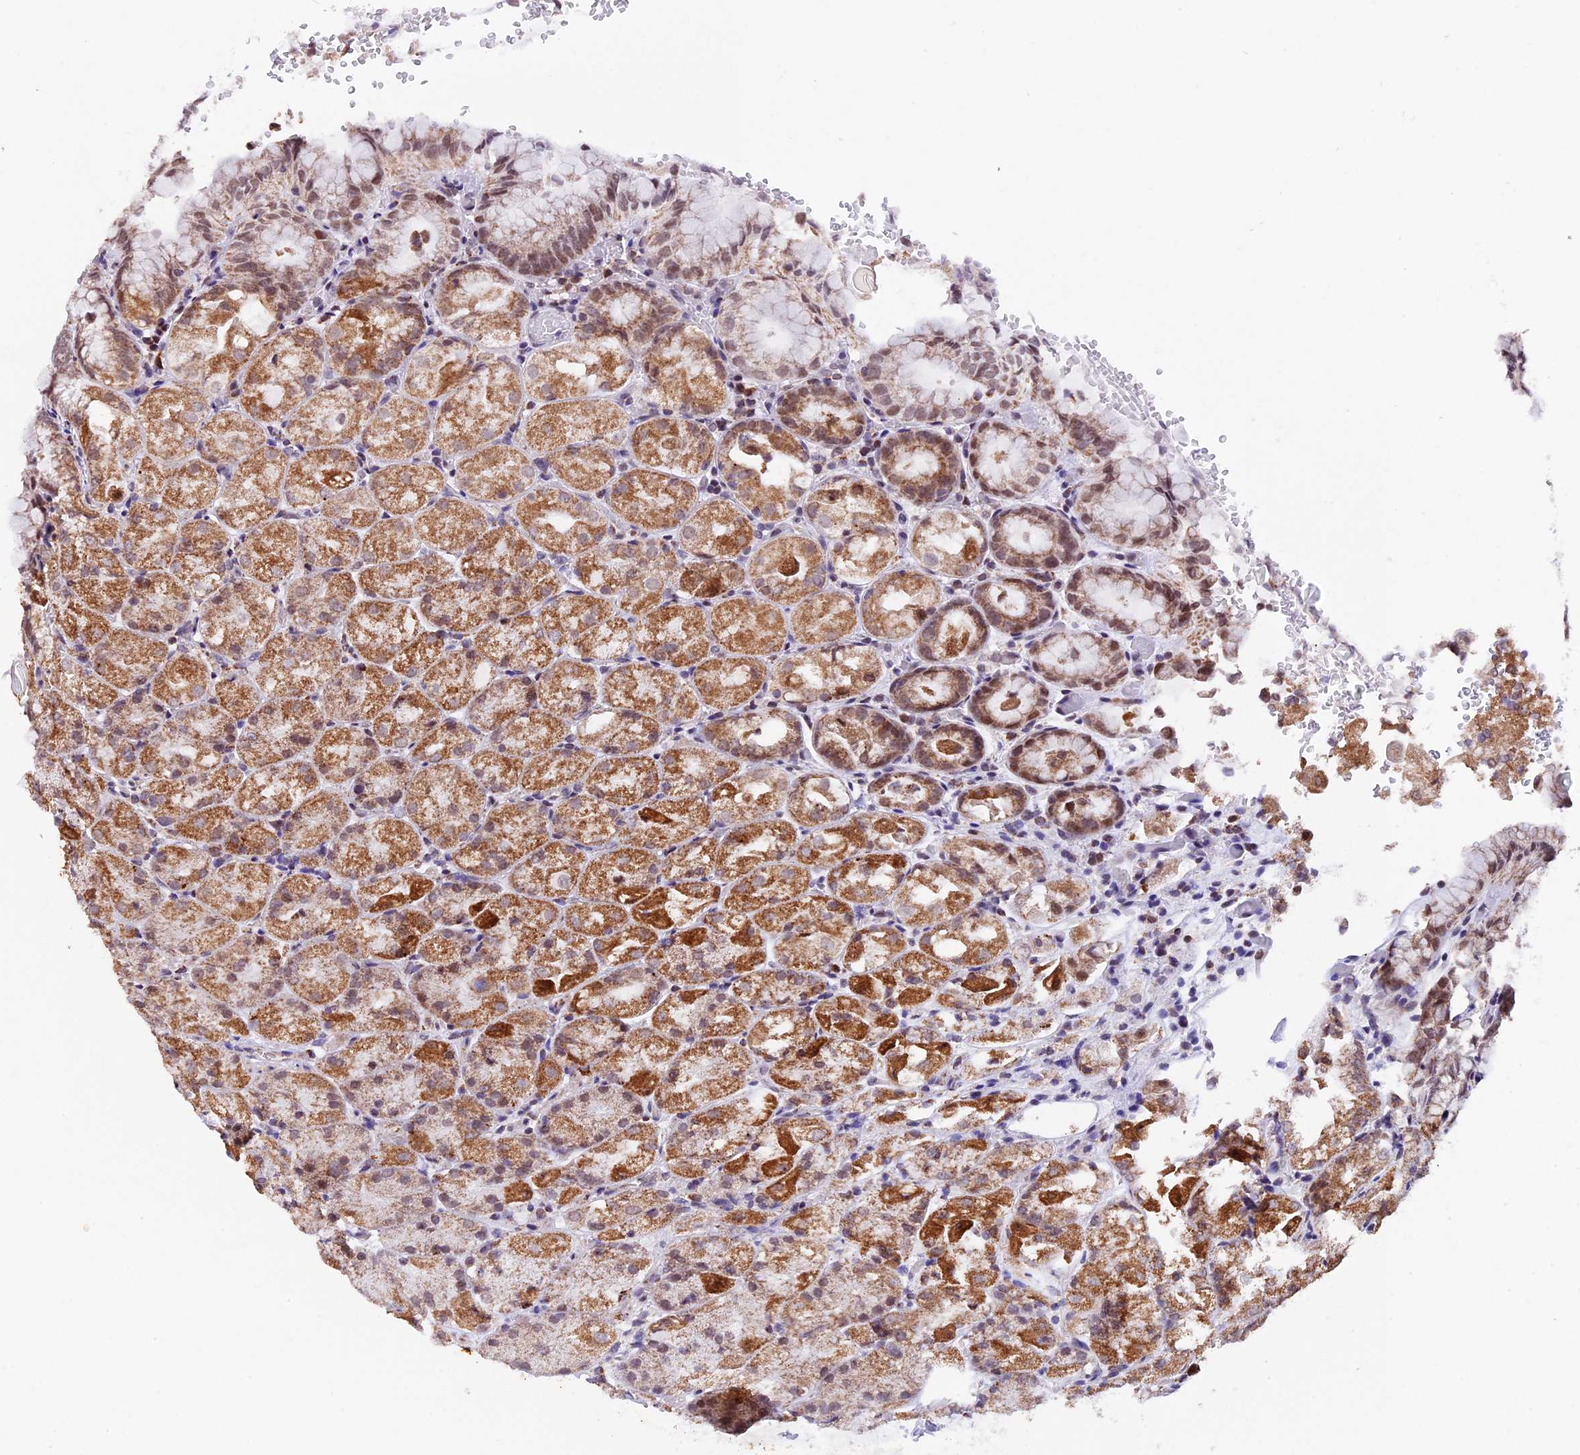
{"staining": {"intensity": "moderate", "quantity": "25%-75%", "location": "cytoplasmic/membranous"}, "tissue": "stomach", "cell_type": "Glandular cells", "image_type": "normal", "snomed": [{"axis": "morphology", "description": "Normal tissue, NOS"}, {"axis": "topography", "description": "Stomach, upper"}, {"axis": "topography", "description": "Stomach, lower"}], "caption": "IHC of benign human stomach shows medium levels of moderate cytoplasmic/membranous positivity in approximately 25%-75% of glandular cells. (Brightfield microscopy of DAB IHC at high magnification).", "gene": "TFAM", "patient": {"sex": "male", "age": 62}}